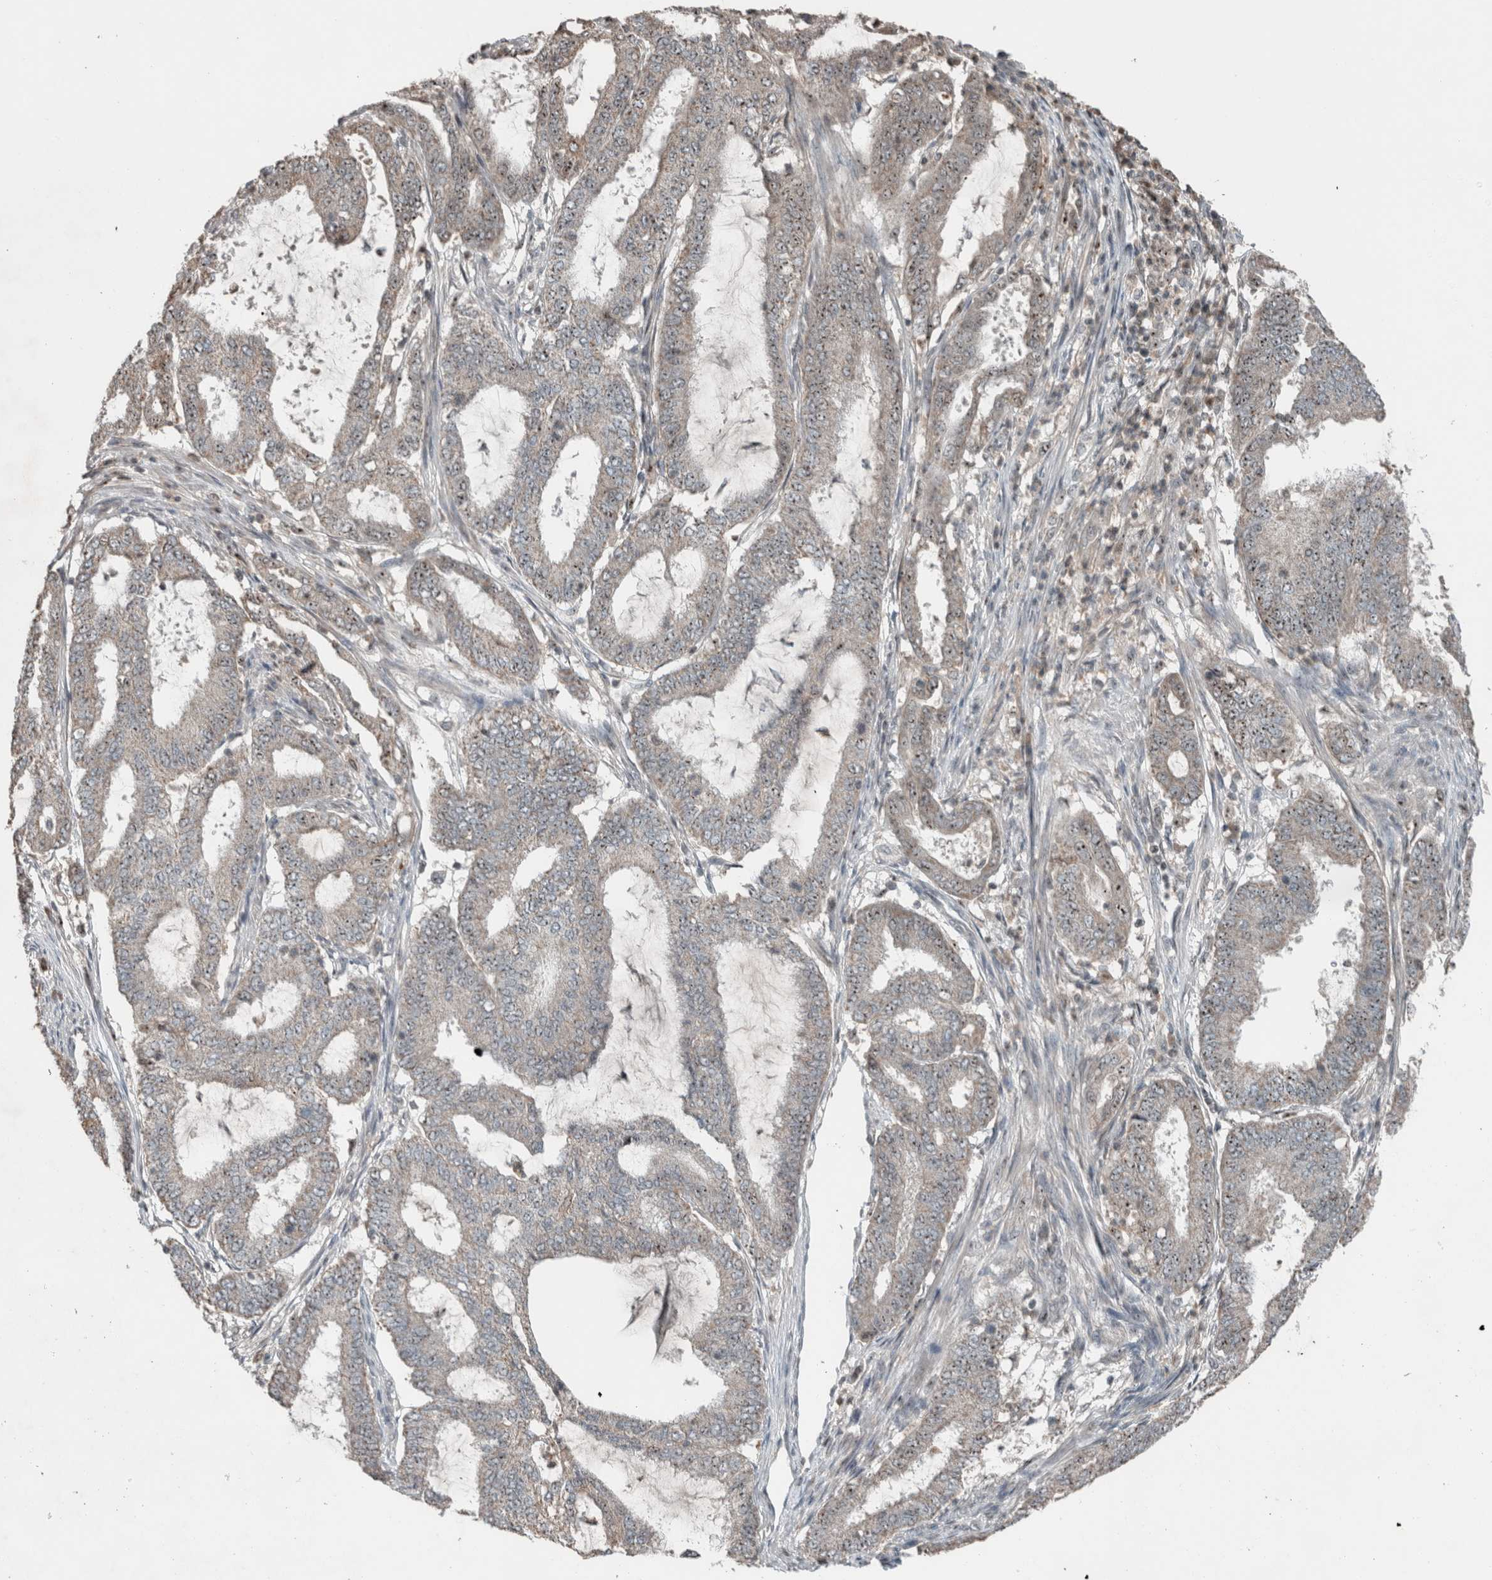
{"staining": {"intensity": "moderate", "quantity": ">75%", "location": "cytoplasmic/membranous,nuclear"}, "tissue": "endometrial cancer", "cell_type": "Tumor cells", "image_type": "cancer", "snomed": [{"axis": "morphology", "description": "Adenocarcinoma, NOS"}, {"axis": "topography", "description": "Endometrium"}], "caption": "Protein staining displays moderate cytoplasmic/membranous and nuclear expression in approximately >75% of tumor cells in endometrial adenocarcinoma. (Brightfield microscopy of DAB IHC at high magnification).", "gene": "RPF1", "patient": {"sex": "female", "age": 51}}